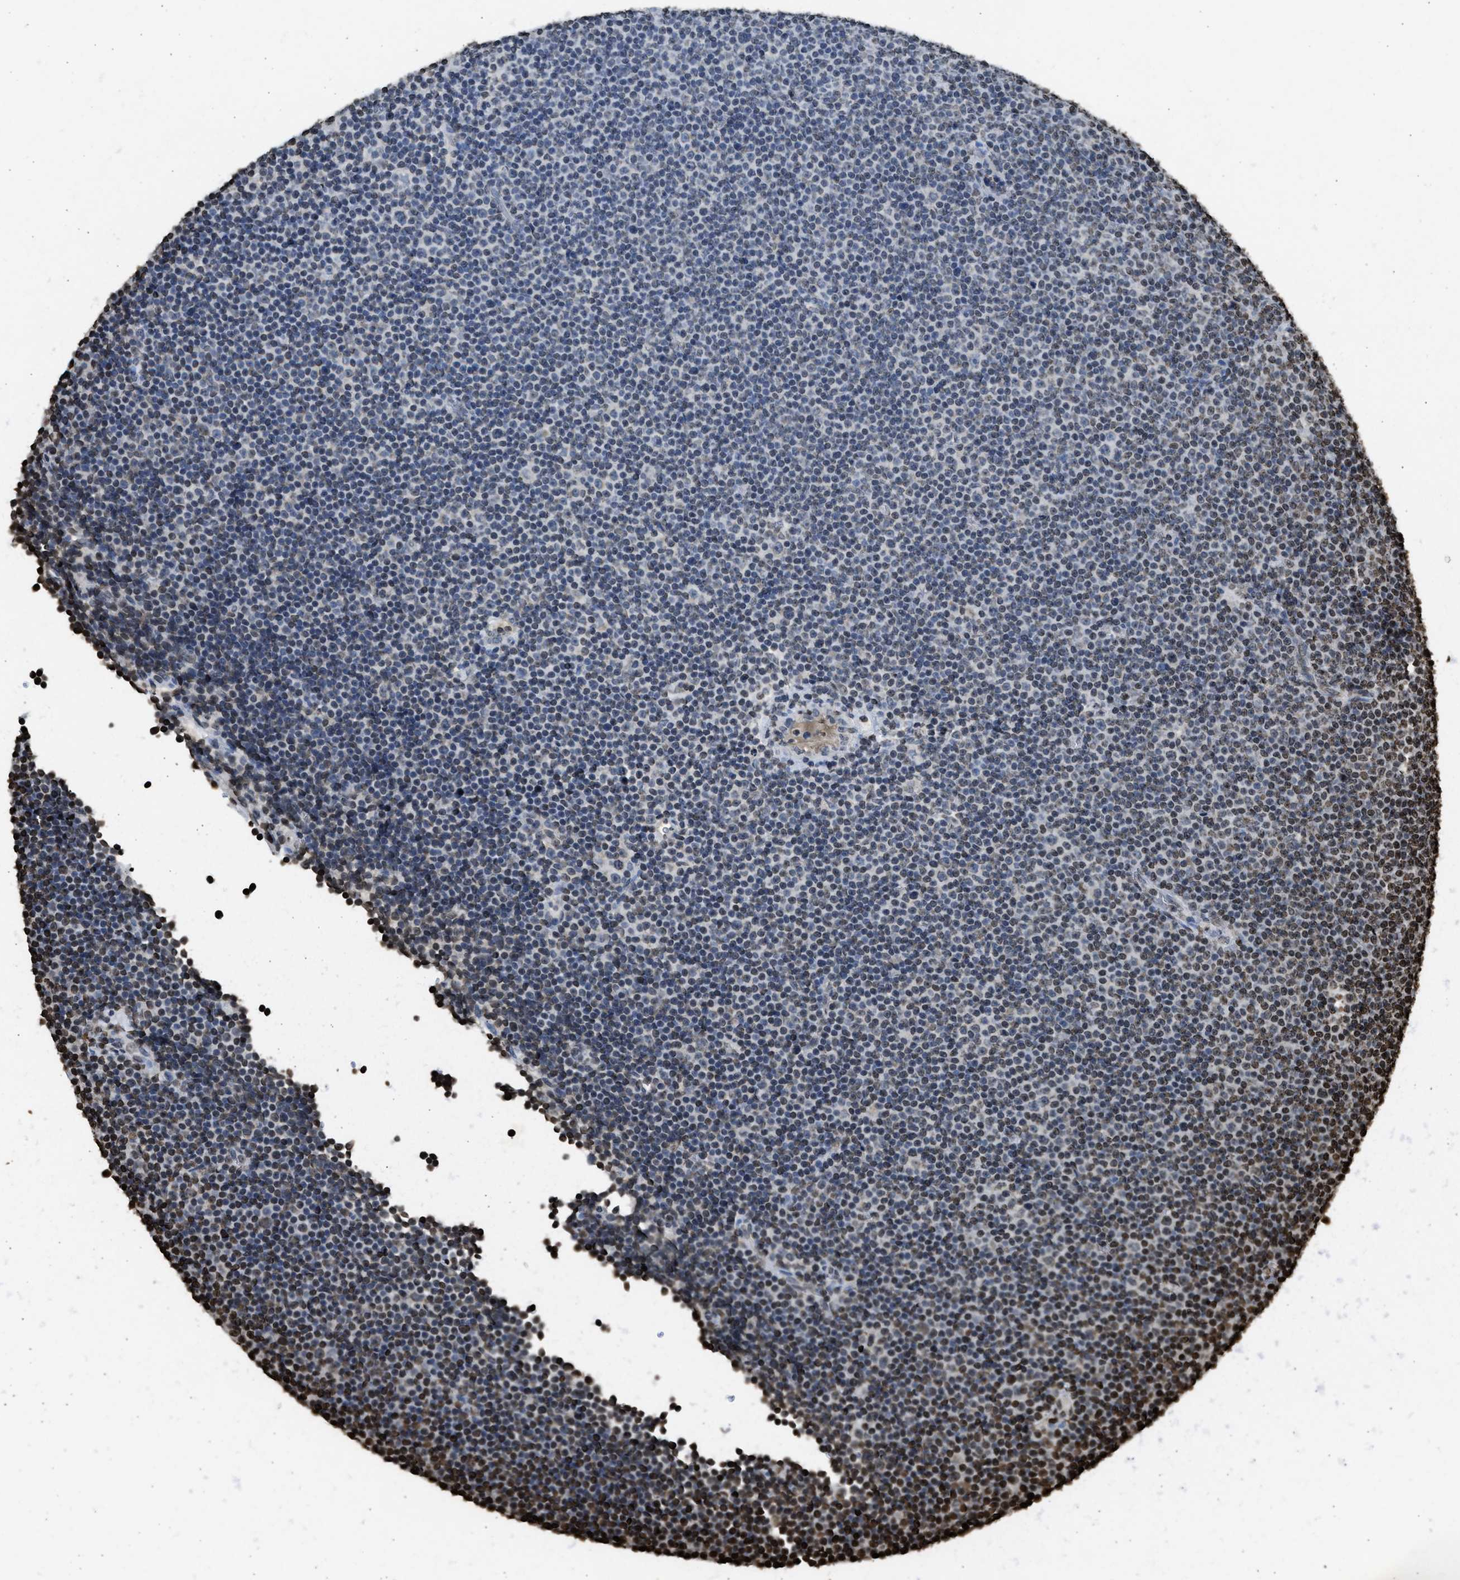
{"staining": {"intensity": "negative", "quantity": "none", "location": "none"}, "tissue": "lymphoma", "cell_type": "Tumor cells", "image_type": "cancer", "snomed": [{"axis": "morphology", "description": "Malignant lymphoma, non-Hodgkin's type, Low grade"}, {"axis": "topography", "description": "Lymph node"}], "caption": "Immunohistochemical staining of lymphoma reveals no significant positivity in tumor cells.", "gene": "RRAGC", "patient": {"sex": "female", "age": 67}}